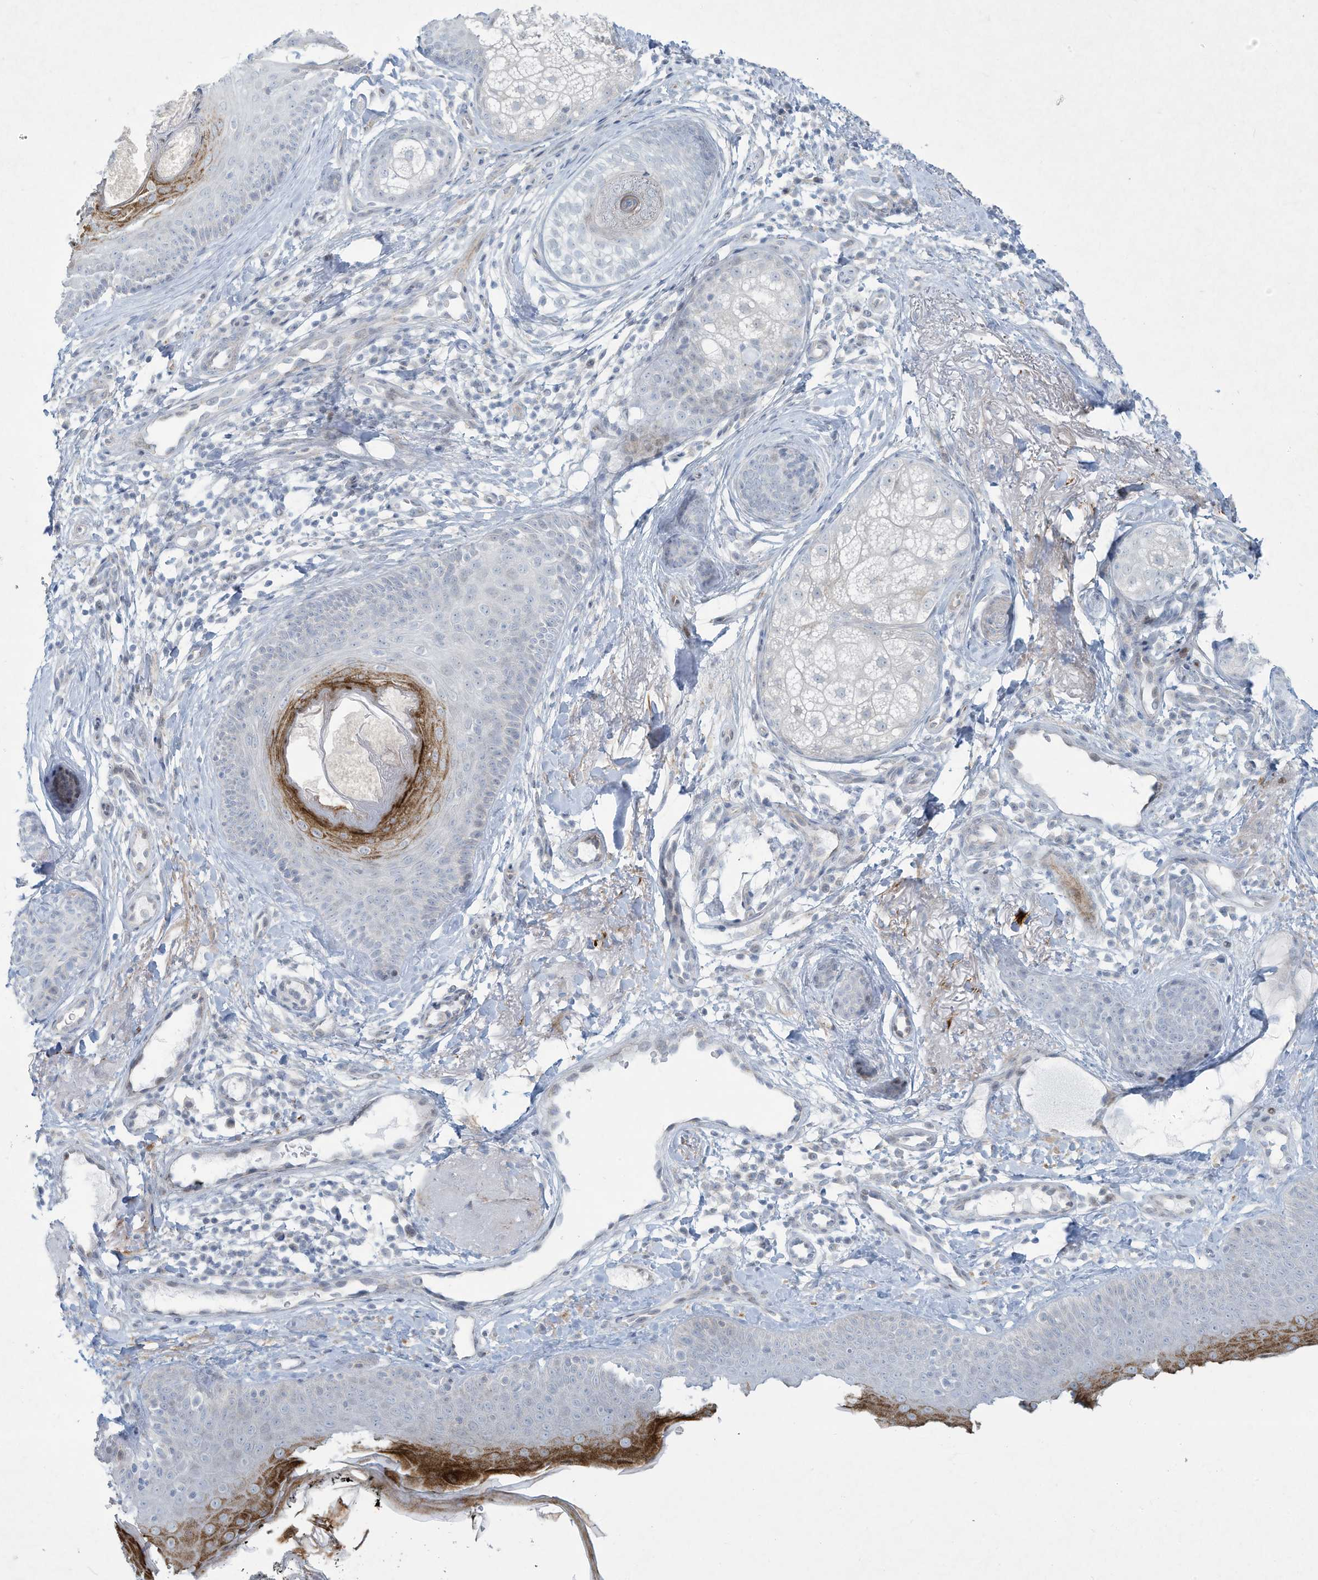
{"staining": {"intensity": "negative", "quantity": "none", "location": "none"}, "tissue": "skin", "cell_type": "Fibroblasts", "image_type": "normal", "snomed": [{"axis": "morphology", "description": "Normal tissue, NOS"}, {"axis": "topography", "description": "Skin"}], "caption": "A histopathology image of skin stained for a protein displays no brown staining in fibroblasts. (IHC, brightfield microscopy, high magnification).", "gene": "PAX6", "patient": {"sex": "male", "age": 57}}